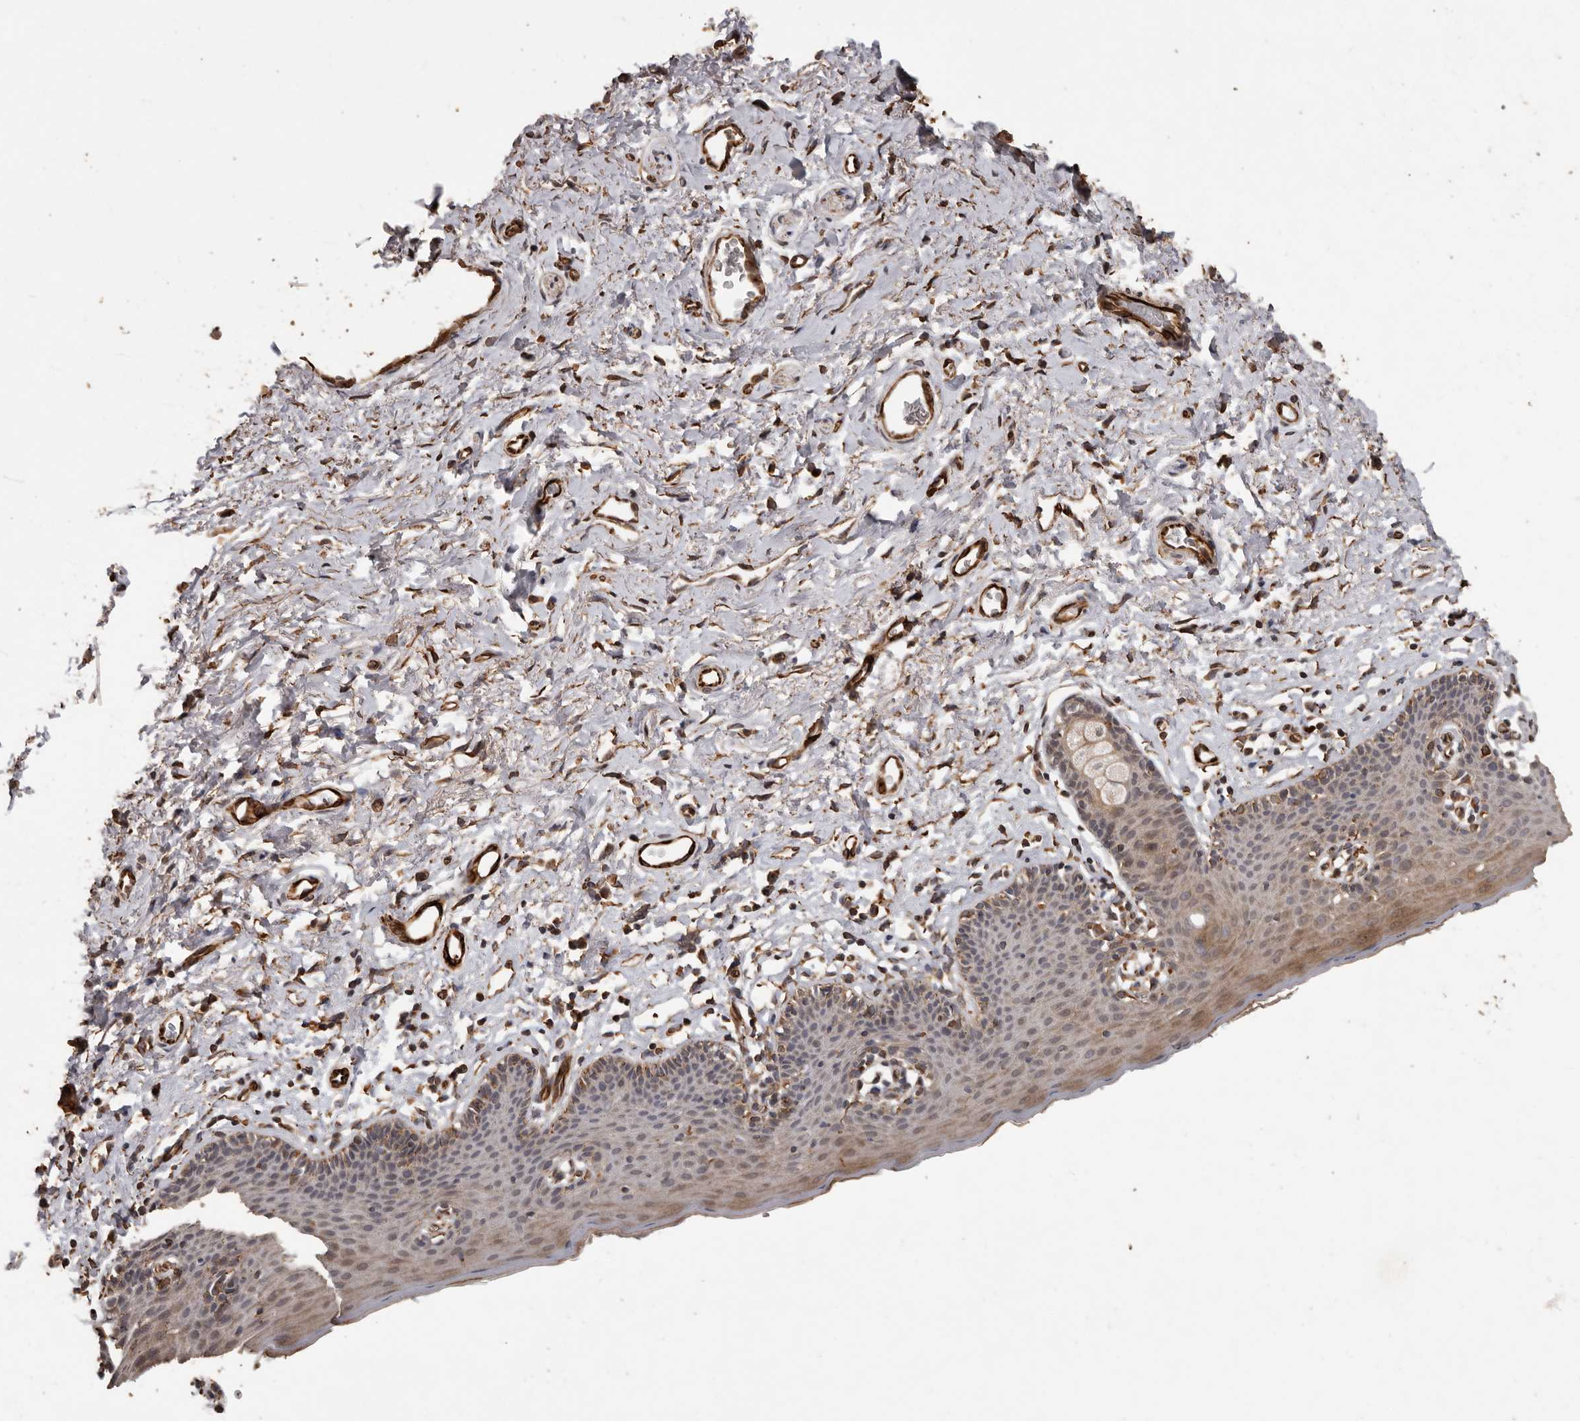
{"staining": {"intensity": "moderate", "quantity": ">75%", "location": "cytoplasmic/membranous"}, "tissue": "skin", "cell_type": "Epidermal cells", "image_type": "normal", "snomed": [{"axis": "morphology", "description": "Normal tissue, NOS"}, {"axis": "topography", "description": "Vulva"}], "caption": "A histopathology image showing moderate cytoplasmic/membranous positivity in about >75% of epidermal cells in benign skin, as visualized by brown immunohistochemical staining.", "gene": "BRAT1", "patient": {"sex": "female", "age": 66}}